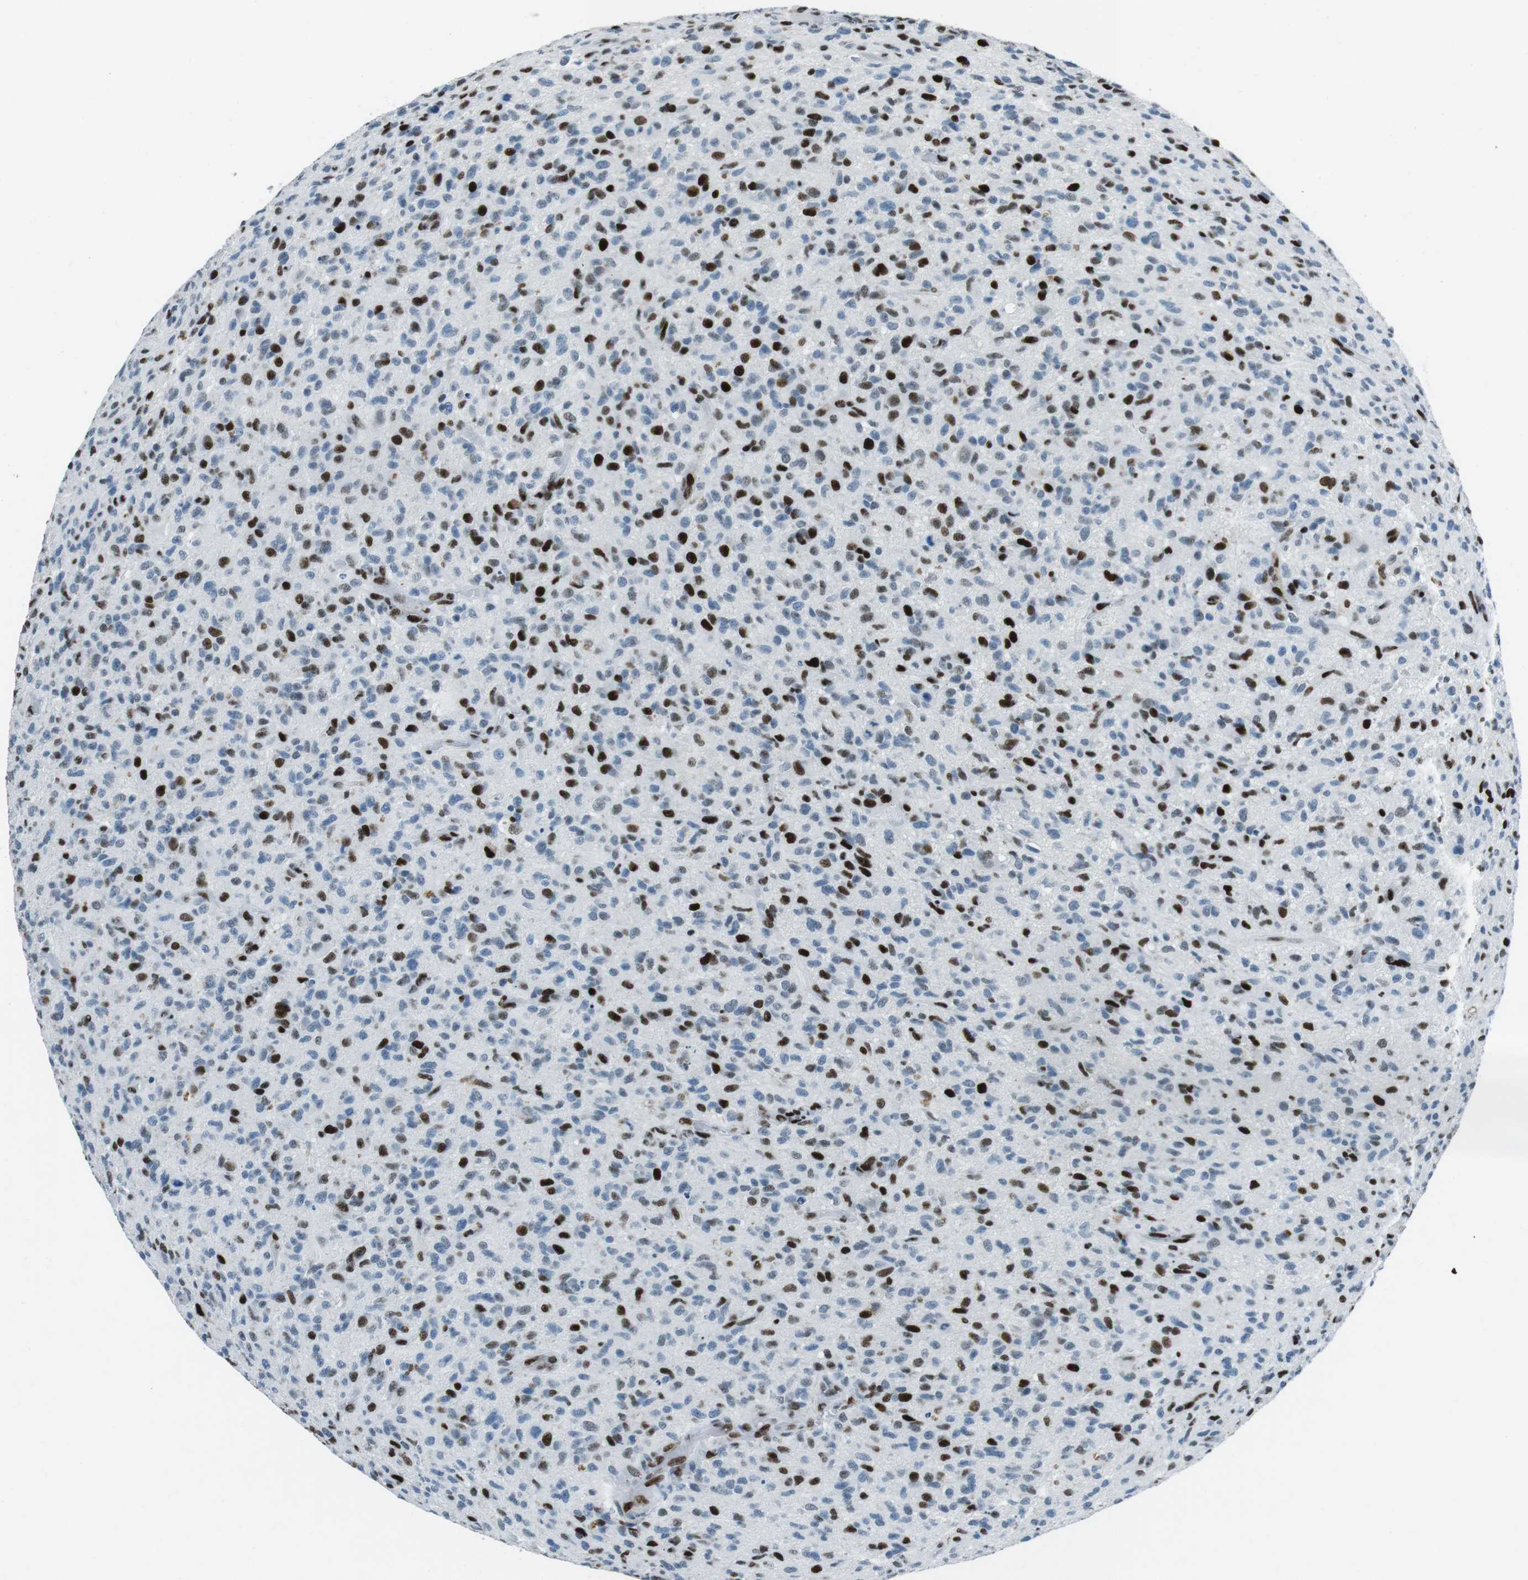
{"staining": {"intensity": "strong", "quantity": "25%-75%", "location": "nuclear"}, "tissue": "glioma", "cell_type": "Tumor cells", "image_type": "cancer", "snomed": [{"axis": "morphology", "description": "Glioma, malignant, High grade"}, {"axis": "topography", "description": "Brain"}], "caption": "This photomicrograph shows high-grade glioma (malignant) stained with IHC to label a protein in brown. The nuclear of tumor cells show strong positivity for the protein. Nuclei are counter-stained blue.", "gene": "PML", "patient": {"sex": "male", "age": 71}}